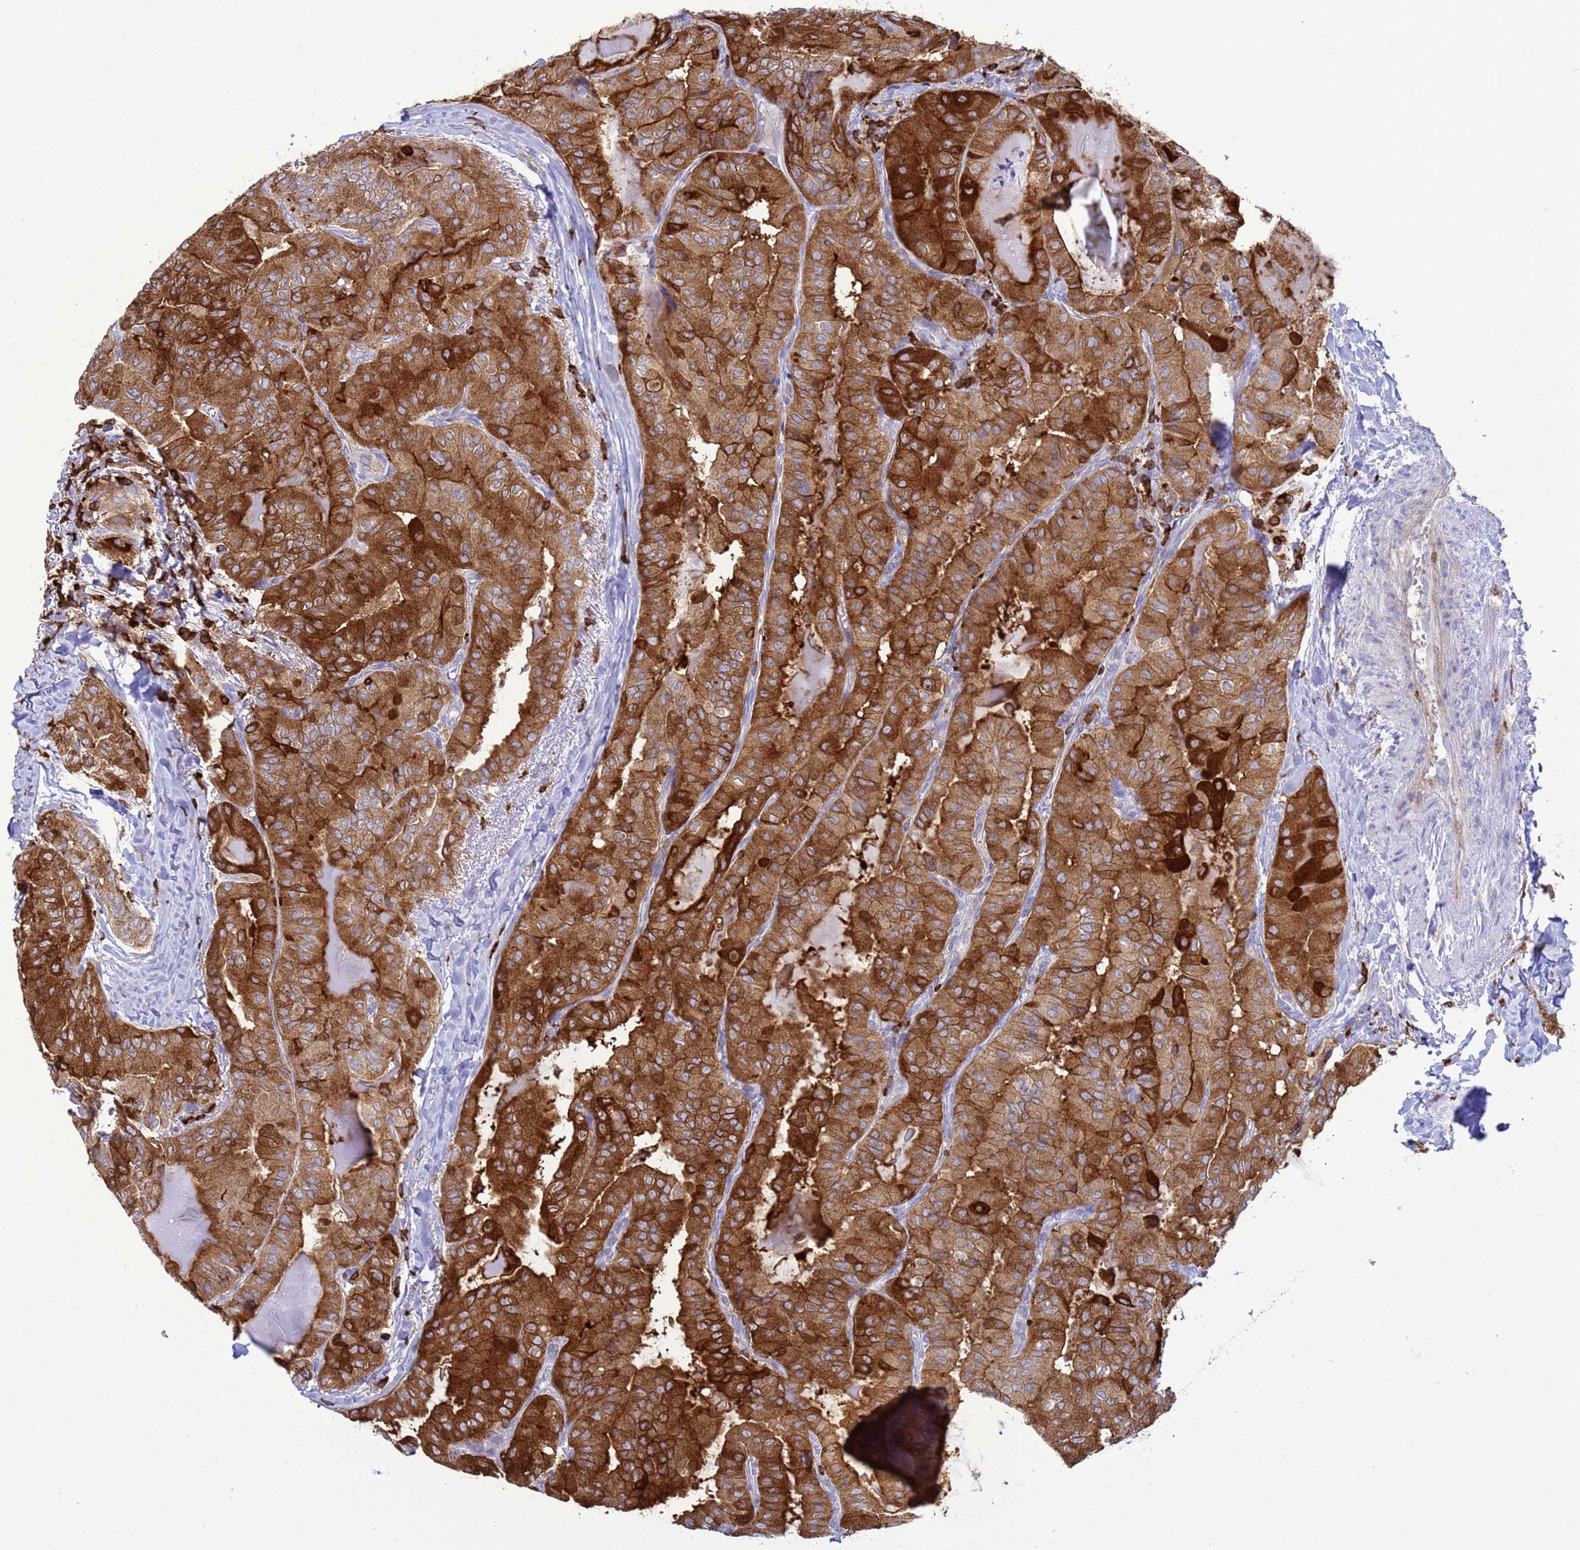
{"staining": {"intensity": "strong", "quantity": ">75%", "location": "cytoplasmic/membranous"}, "tissue": "thyroid cancer", "cell_type": "Tumor cells", "image_type": "cancer", "snomed": [{"axis": "morphology", "description": "Papillary adenocarcinoma, NOS"}, {"axis": "topography", "description": "Thyroid gland"}], "caption": "Thyroid cancer (papillary adenocarcinoma) was stained to show a protein in brown. There is high levels of strong cytoplasmic/membranous positivity in approximately >75% of tumor cells. Nuclei are stained in blue.", "gene": "EZR", "patient": {"sex": "female", "age": 68}}